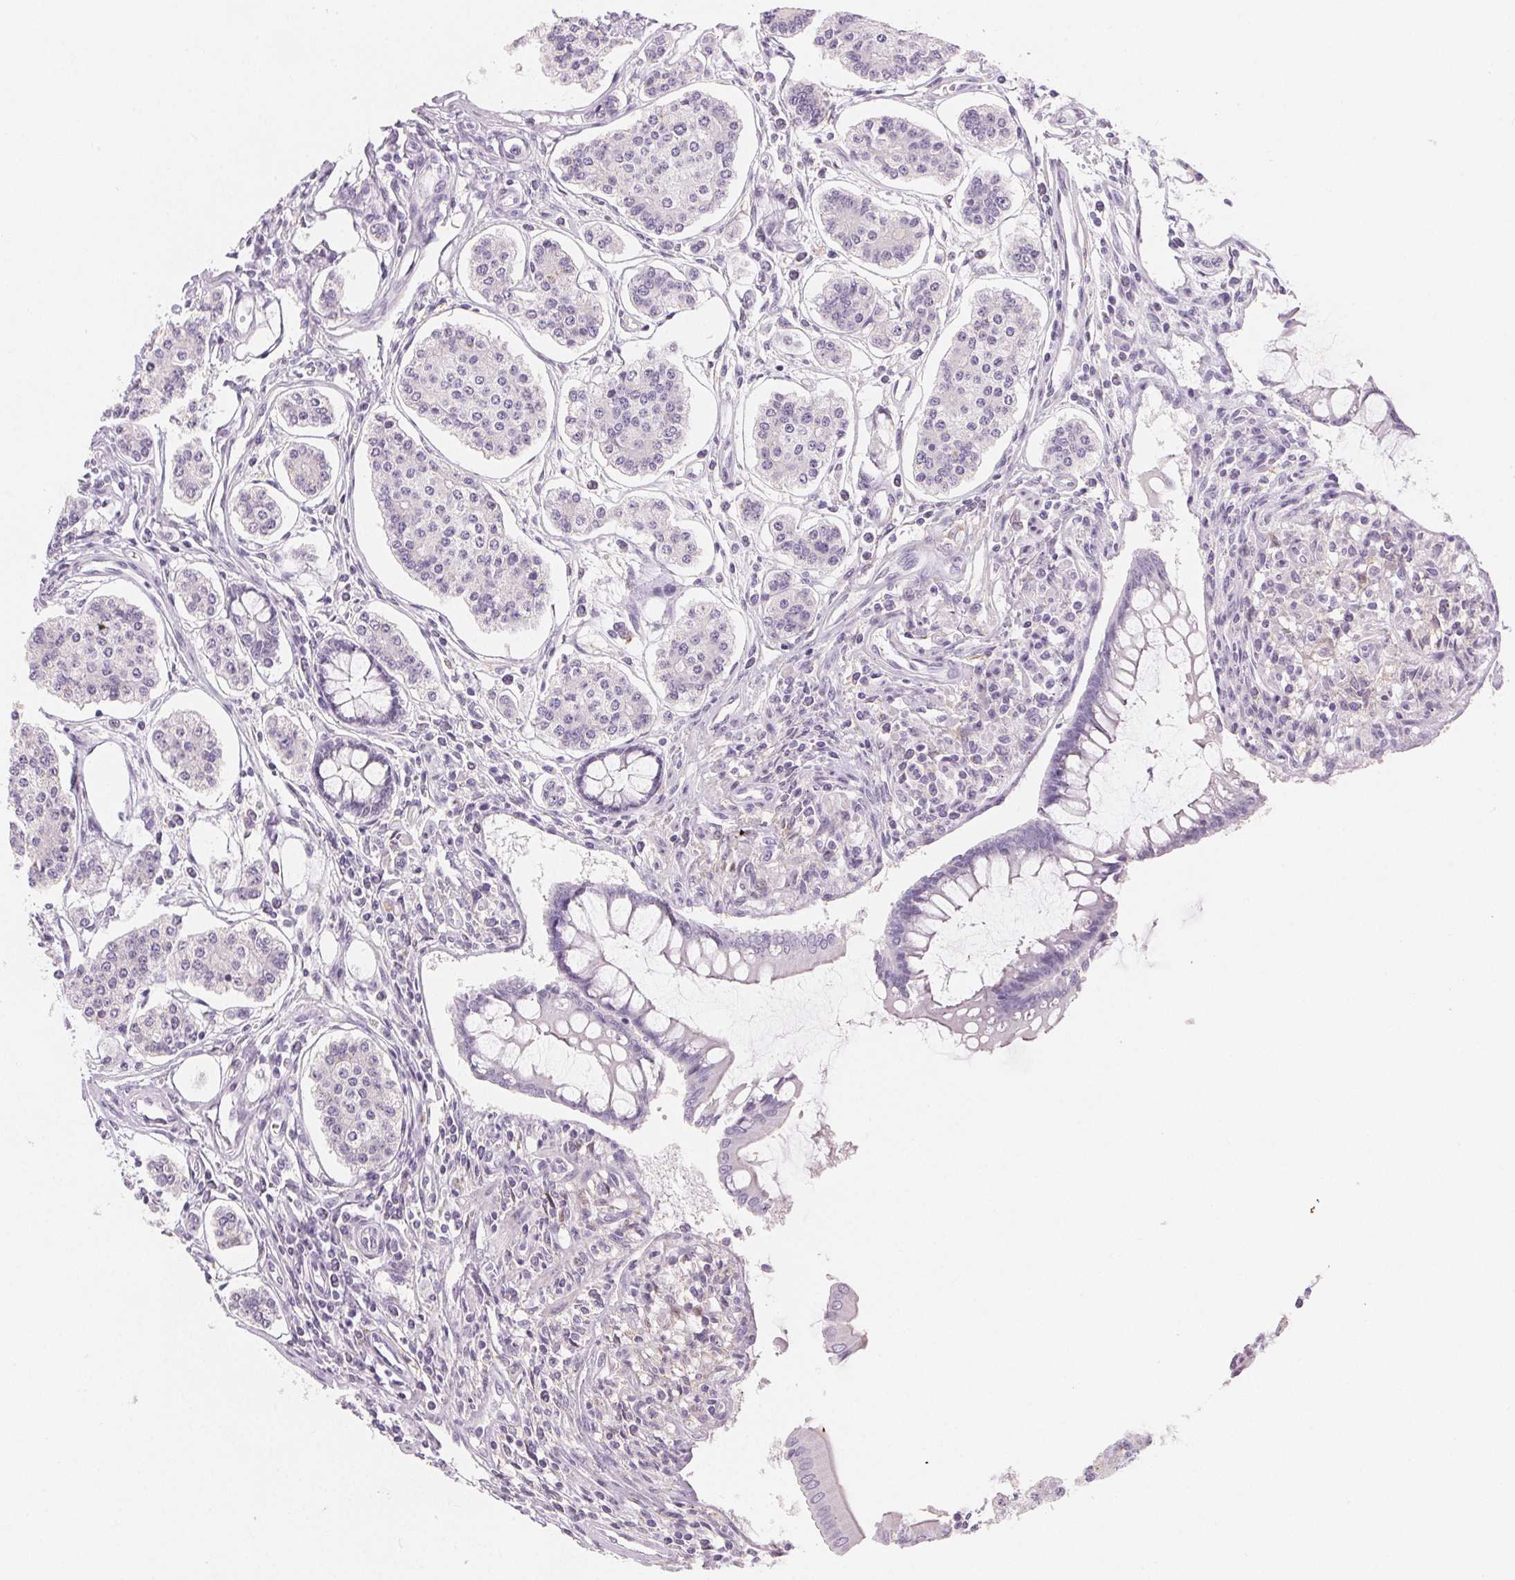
{"staining": {"intensity": "negative", "quantity": "none", "location": "none"}, "tissue": "carcinoid", "cell_type": "Tumor cells", "image_type": "cancer", "snomed": [{"axis": "morphology", "description": "Carcinoid, malignant, NOS"}, {"axis": "topography", "description": "Small intestine"}], "caption": "Immunohistochemistry (IHC) histopathology image of human malignant carcinoid stained for a protein (brown), which exhibits no staining in tumor cells. Nuclei are stained in blue.", "gene": "MIOX", "patient": {"sex": "female", "age": 65}}